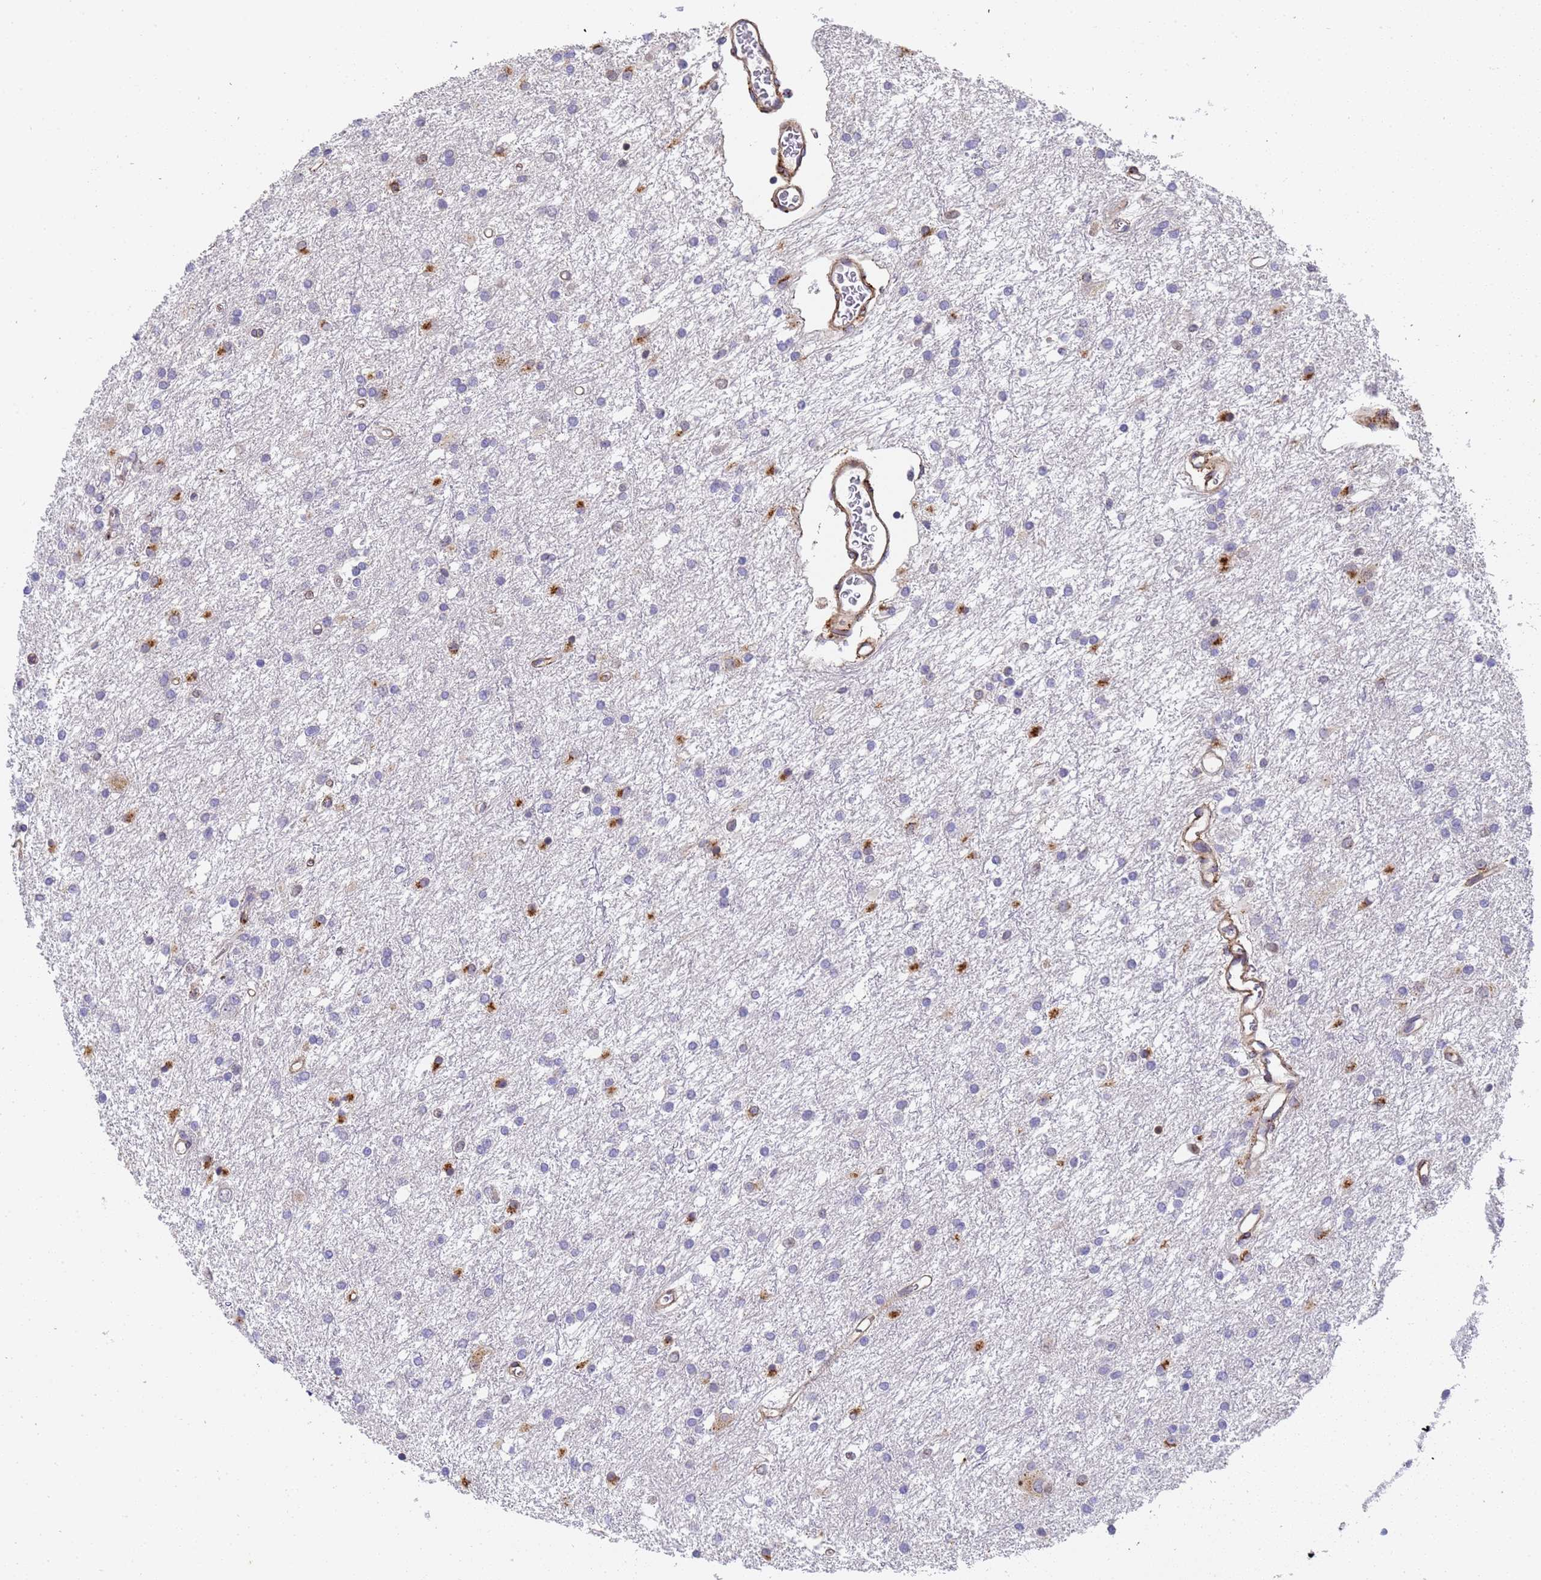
{"staining": {"intensity": "strong", "quantity": "<25%", "location": "cytoplasmic/membranous"}, "tissue": "glioma", "cell_type": "Tumor cells", "image_type": "cancer", "snomed": [{"axis": "morphology", "description": "Glioma, malignant, High grade"}, {"axis": "topography", "description": "Brain"}], "caption": "Brown immunohistochemical staining in human glioma shows strong cytoplasmic/membranous positivity in approximately <25% of tumor cells.", "gene": "IGFBP7", "patient": {"sex": "female", "age": 50}}